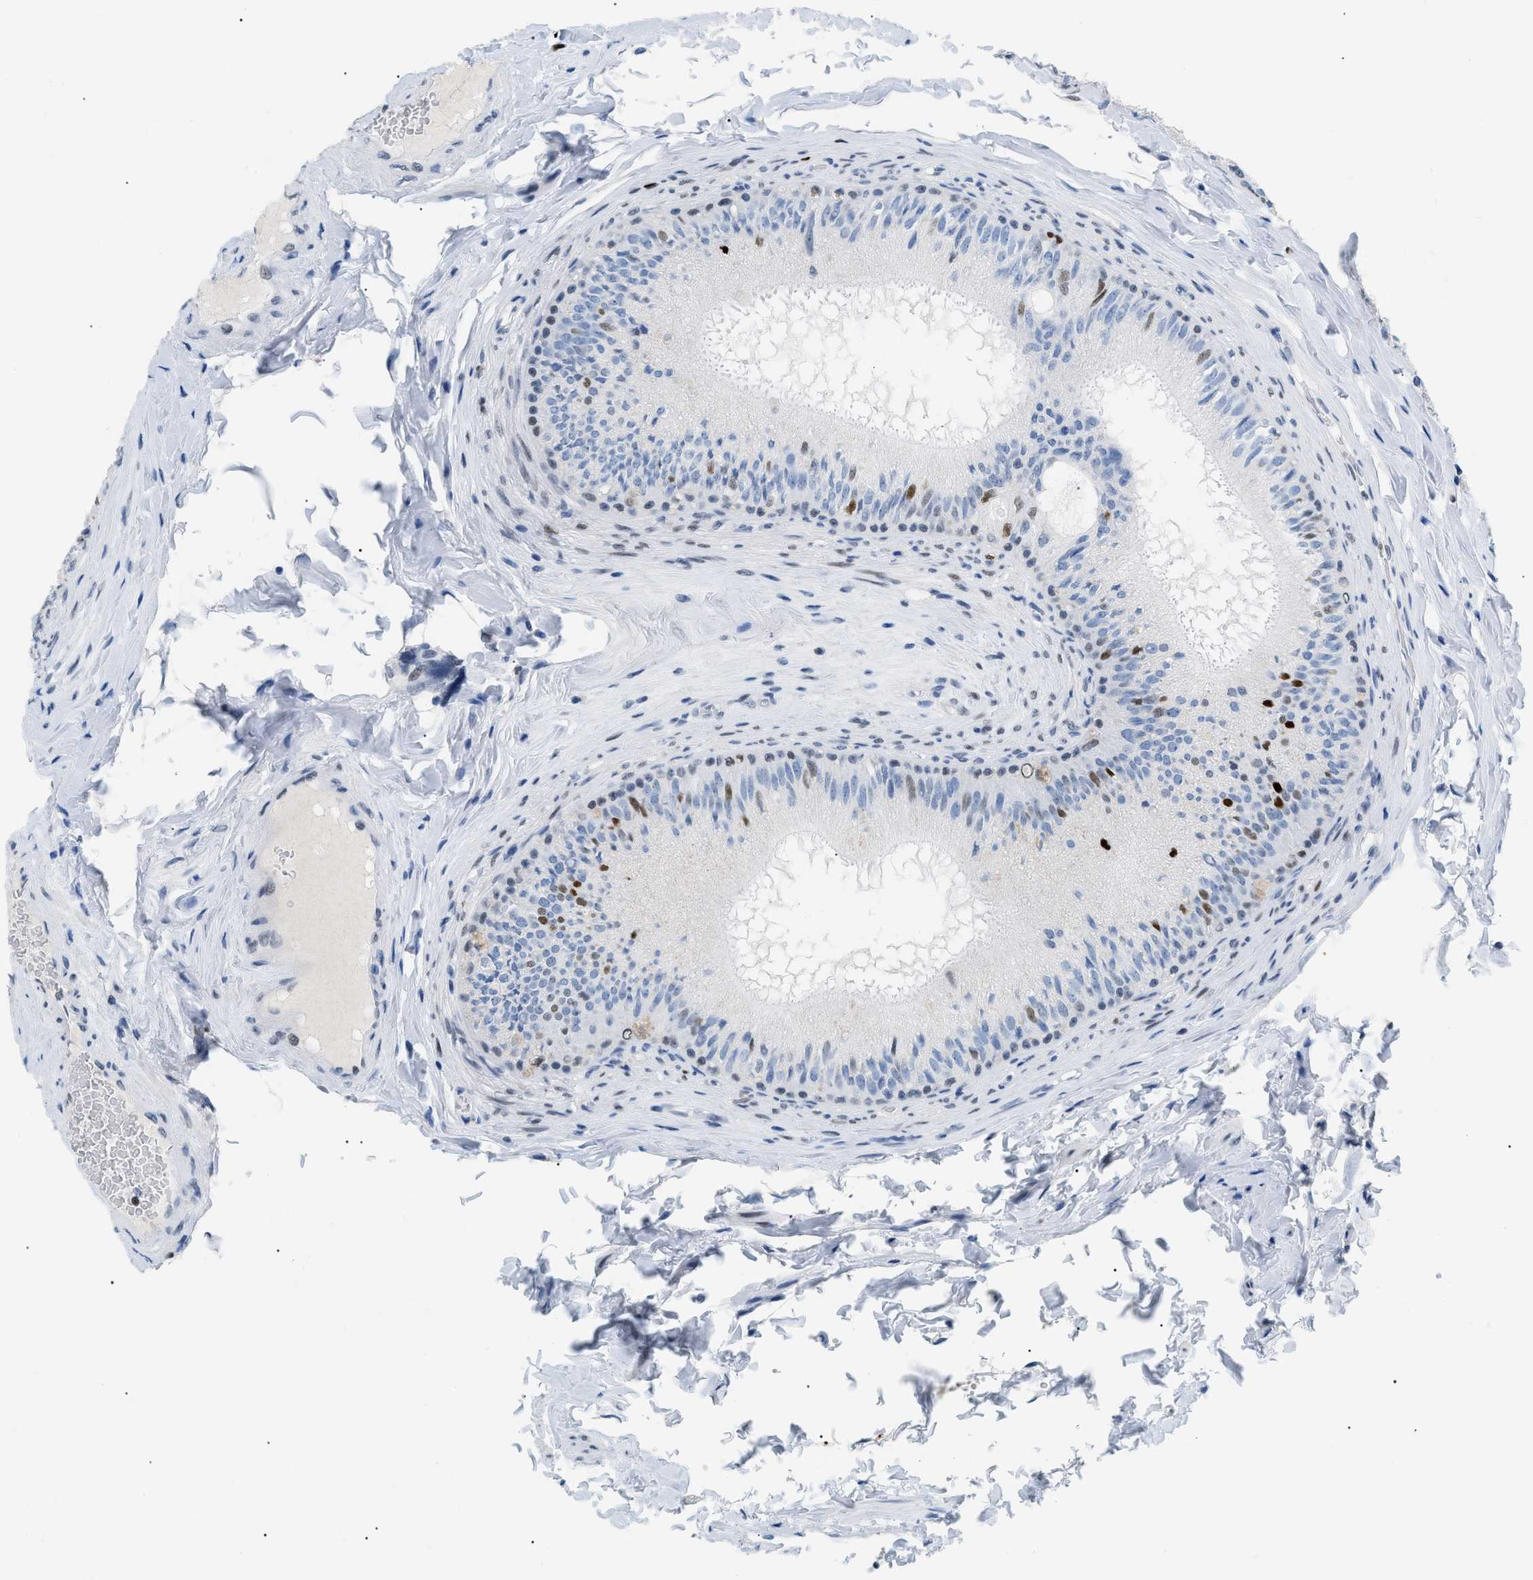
{"staining": {"intensity": "strong", "quantity": "25%-75%", "location": "nuclear"}, "tissue": "epididymis", "cell_type": "Glandular cells", "image_type": "normal", "snomed": [{"axis": "morphology", "description": "Normal tissue, NOS"}, {"axis": "topography", "description": "Testis"}, {"axis": "topography", "description": "Epididymis"}], "caption": "Epididymis stained with IHC demonstrates strong nuclear staining in about 25%-75% of glandular cells.", "gene": "MCM7", "patient": {"sex": "male", "age": 36}}